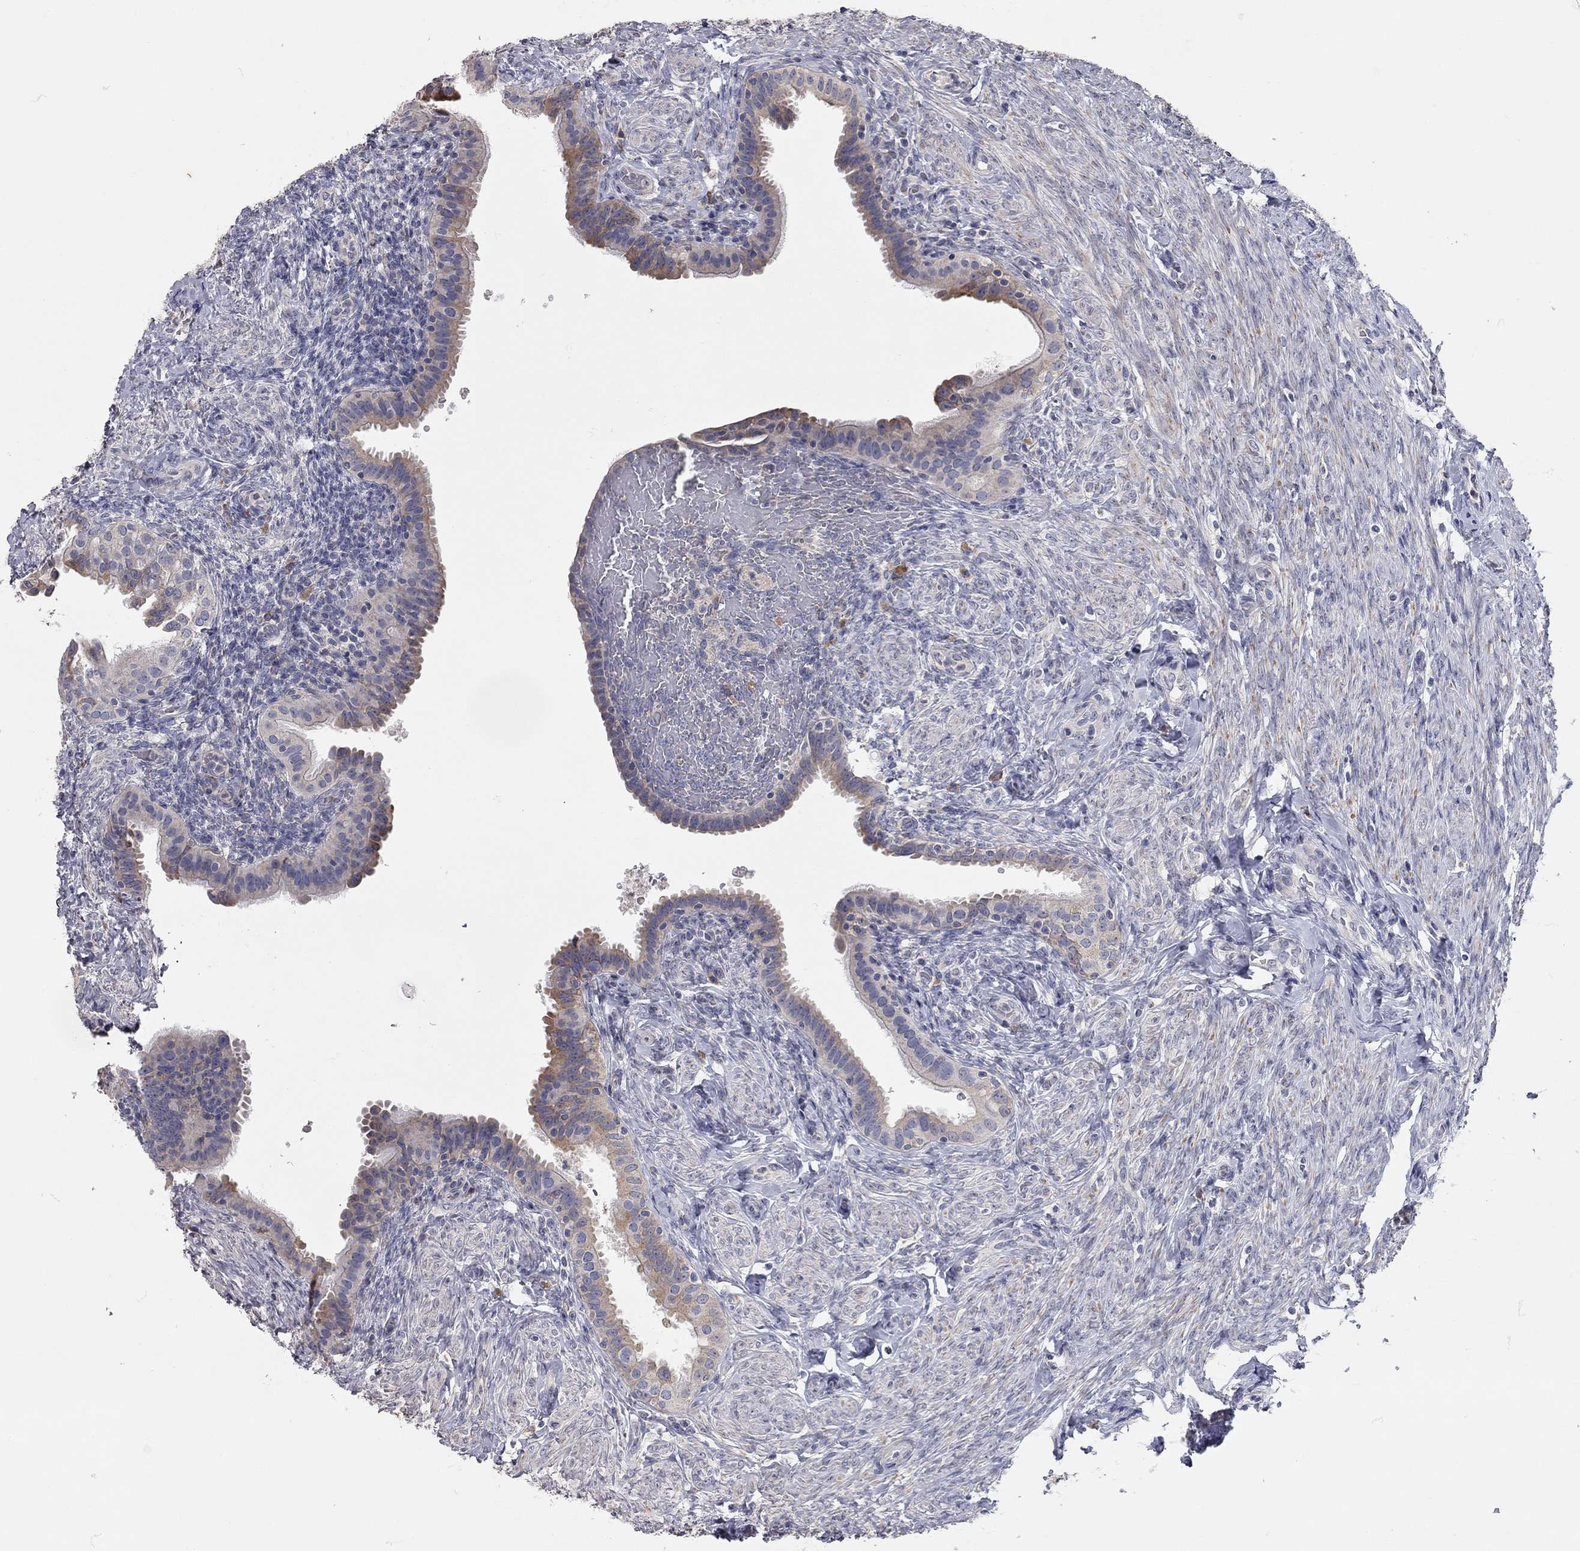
{"staining": {"intensity": "moderate", "quantity": "25%-75%", "location": "cytoplasmic/membranous"}, "tissue": "fallopian tube", "cell_type": "Glandular cells", "image_type": "normal", "snomed": [{"axis": "morphology", "description": "Normal tissue, NOS"}, {"axis": "topography", "description": "Fallopian tube"}], "caption": "IHC of unremarkable human fallopian tube shows medium levels of moderate cytoplasmic/membranous expression in about 25%-75% of glandular cells.", "gene": "XAGE2", "patient": {"sex": "female", "age": 41}}